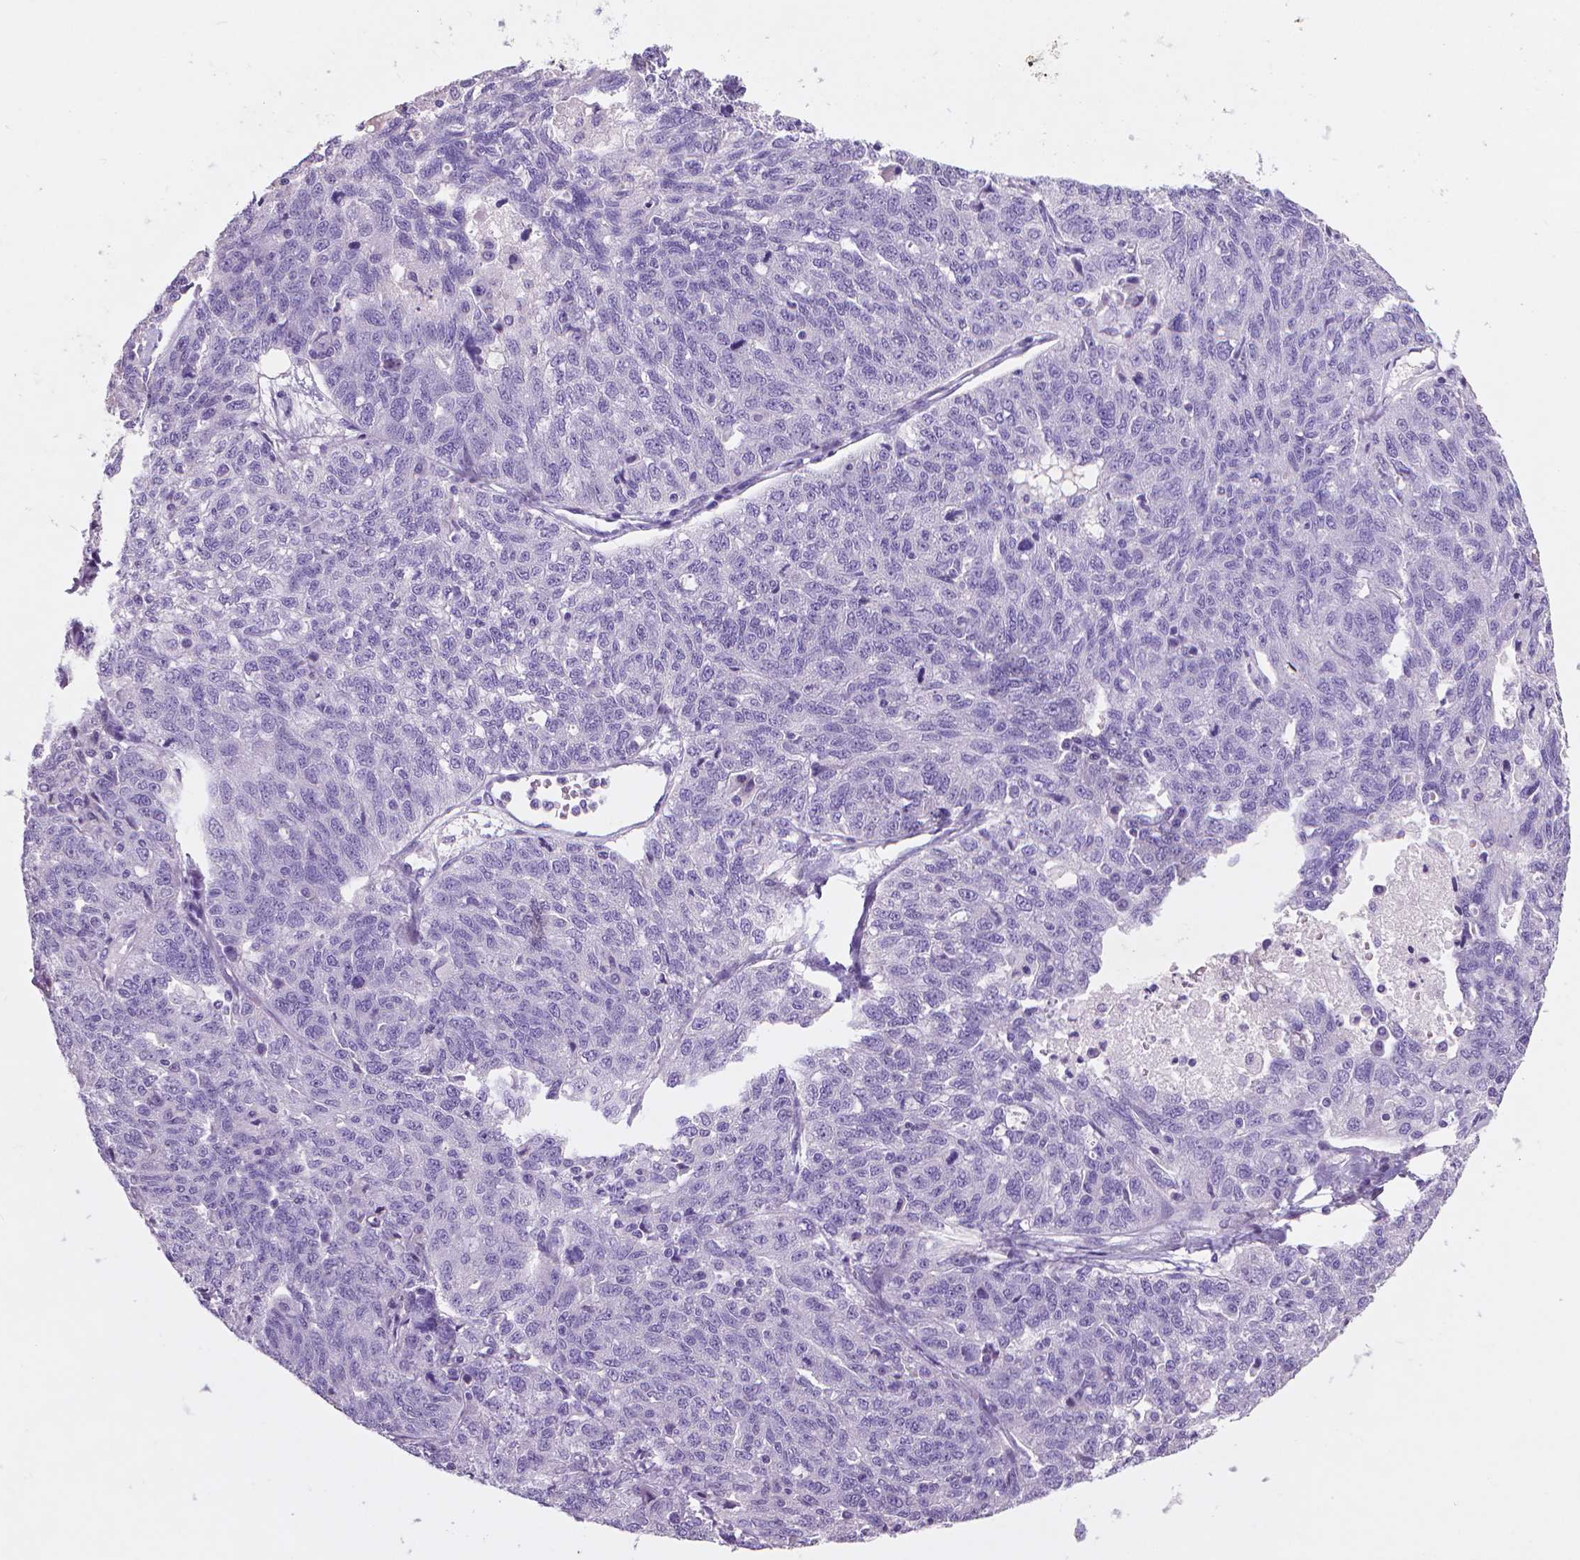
{"staining": {"intensity": "negative", "quantity": "none", "location": "none"}, "tissue": "ovarian cancer", "cell_type": "Tumor cells", "image_type": "cancer", "snomed": [{"axis": "morphology", "description": "Cystadenocarcinoma, serous, NOS"}, {"axis": "topography", "description": "Ovary"}], "caption": "Immunohistochemistry (IHC) of human ovarian cancer shows no positivity in tumor cells.", "gene": "XPNPEP2", "patient": {"sex": "female", "age": 71}}